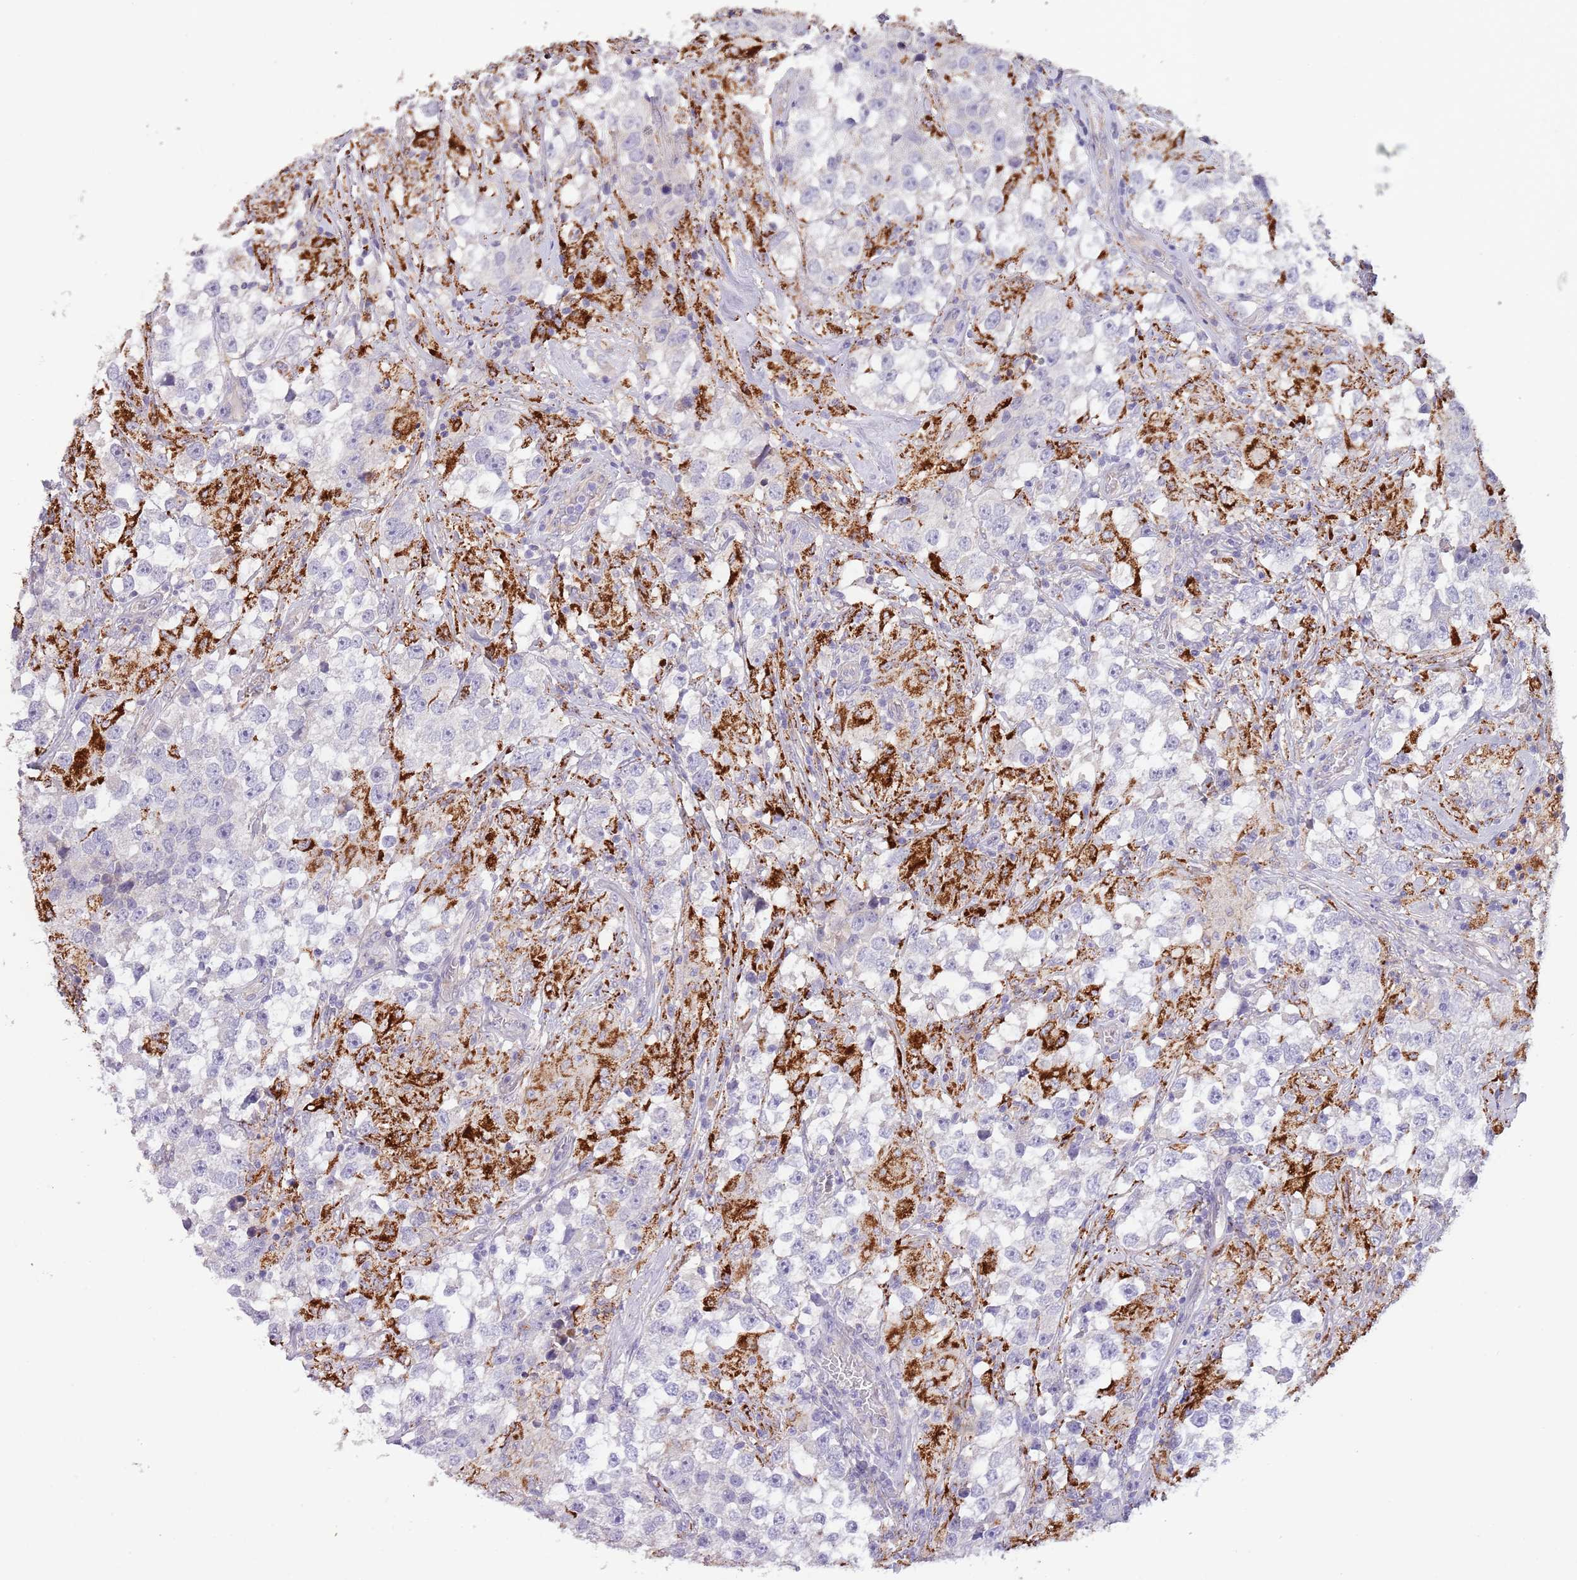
{"staining": {"intensity": "negative", "quantity": "none", "location": "none"}, "tissue": "testis cancer", "cell_type": "Tumor cells", "image_type": "cancer", "snomed": [{"axis": "morphology", "description": "Seminoma, NOS"}, {"axis": "topography", "description": "Testis"}], "caption": "DAB (3,3'-diaminobenzidine) immunohistochemical staining of human seminoma (testis) demonstrates no significant expression in tumor cells.", "gene": "ZNF658", "patient": {"sex": "male", "age": 46}}